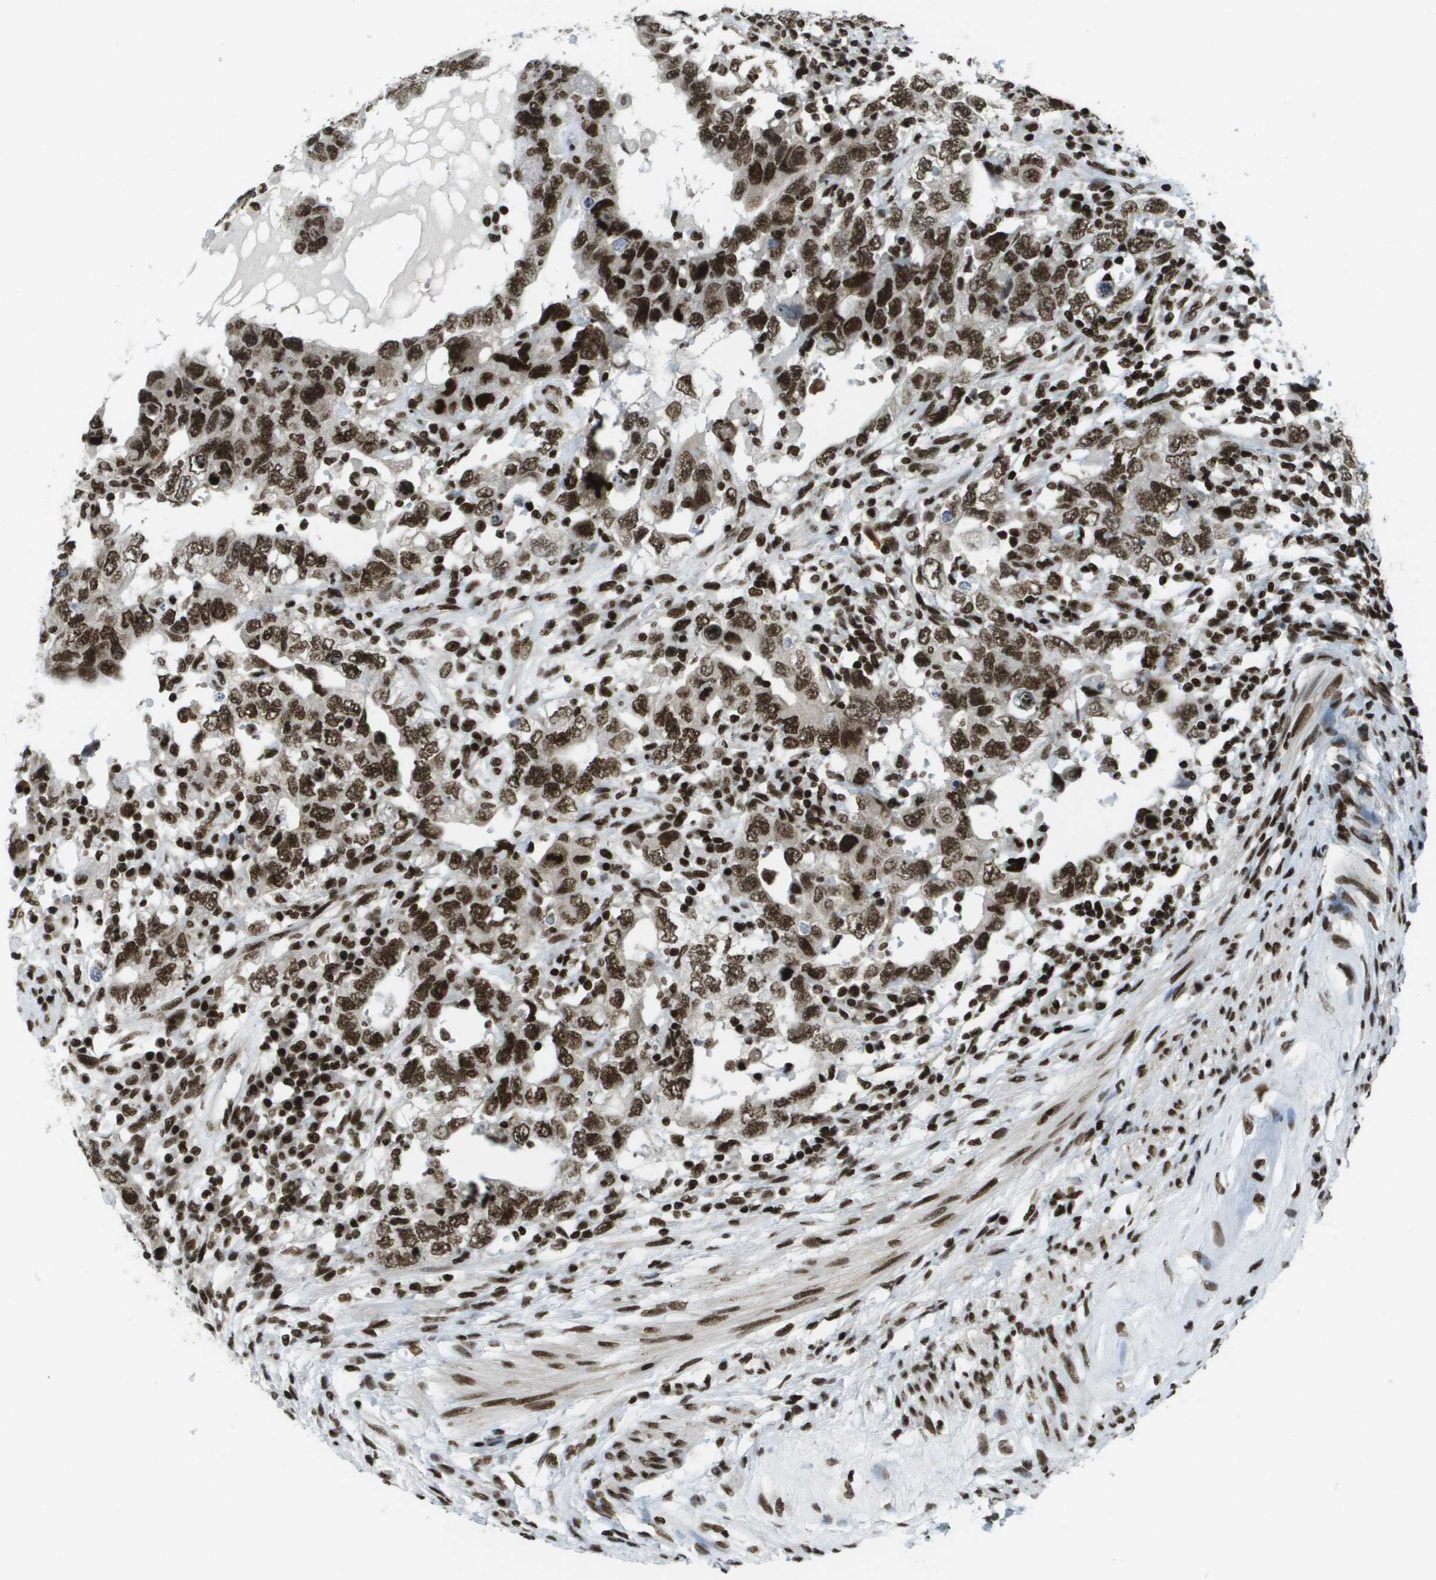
{"staining": {"intensity": "strong", "quantity": ">75%", "location": "nuclear"}, "tissue": "testis cancer", "cell_type": "Tumor cells", "image_type": "cancer", "snomed": [{"axis": "morphology", "description": "Carcinoma, Embryonal, NOS"}, {"axis": "topography", "description": "Testis"}], "caption": "Immunohistochemistry (IHC) (DAB (3,3'-diaminobenzidine)) staining of human testis cancer shows strong nuclear protein staining in approximately >75% of tumor cells.", "gene": "GLYR1", "patient": {"sex": "male", "age": 26}}